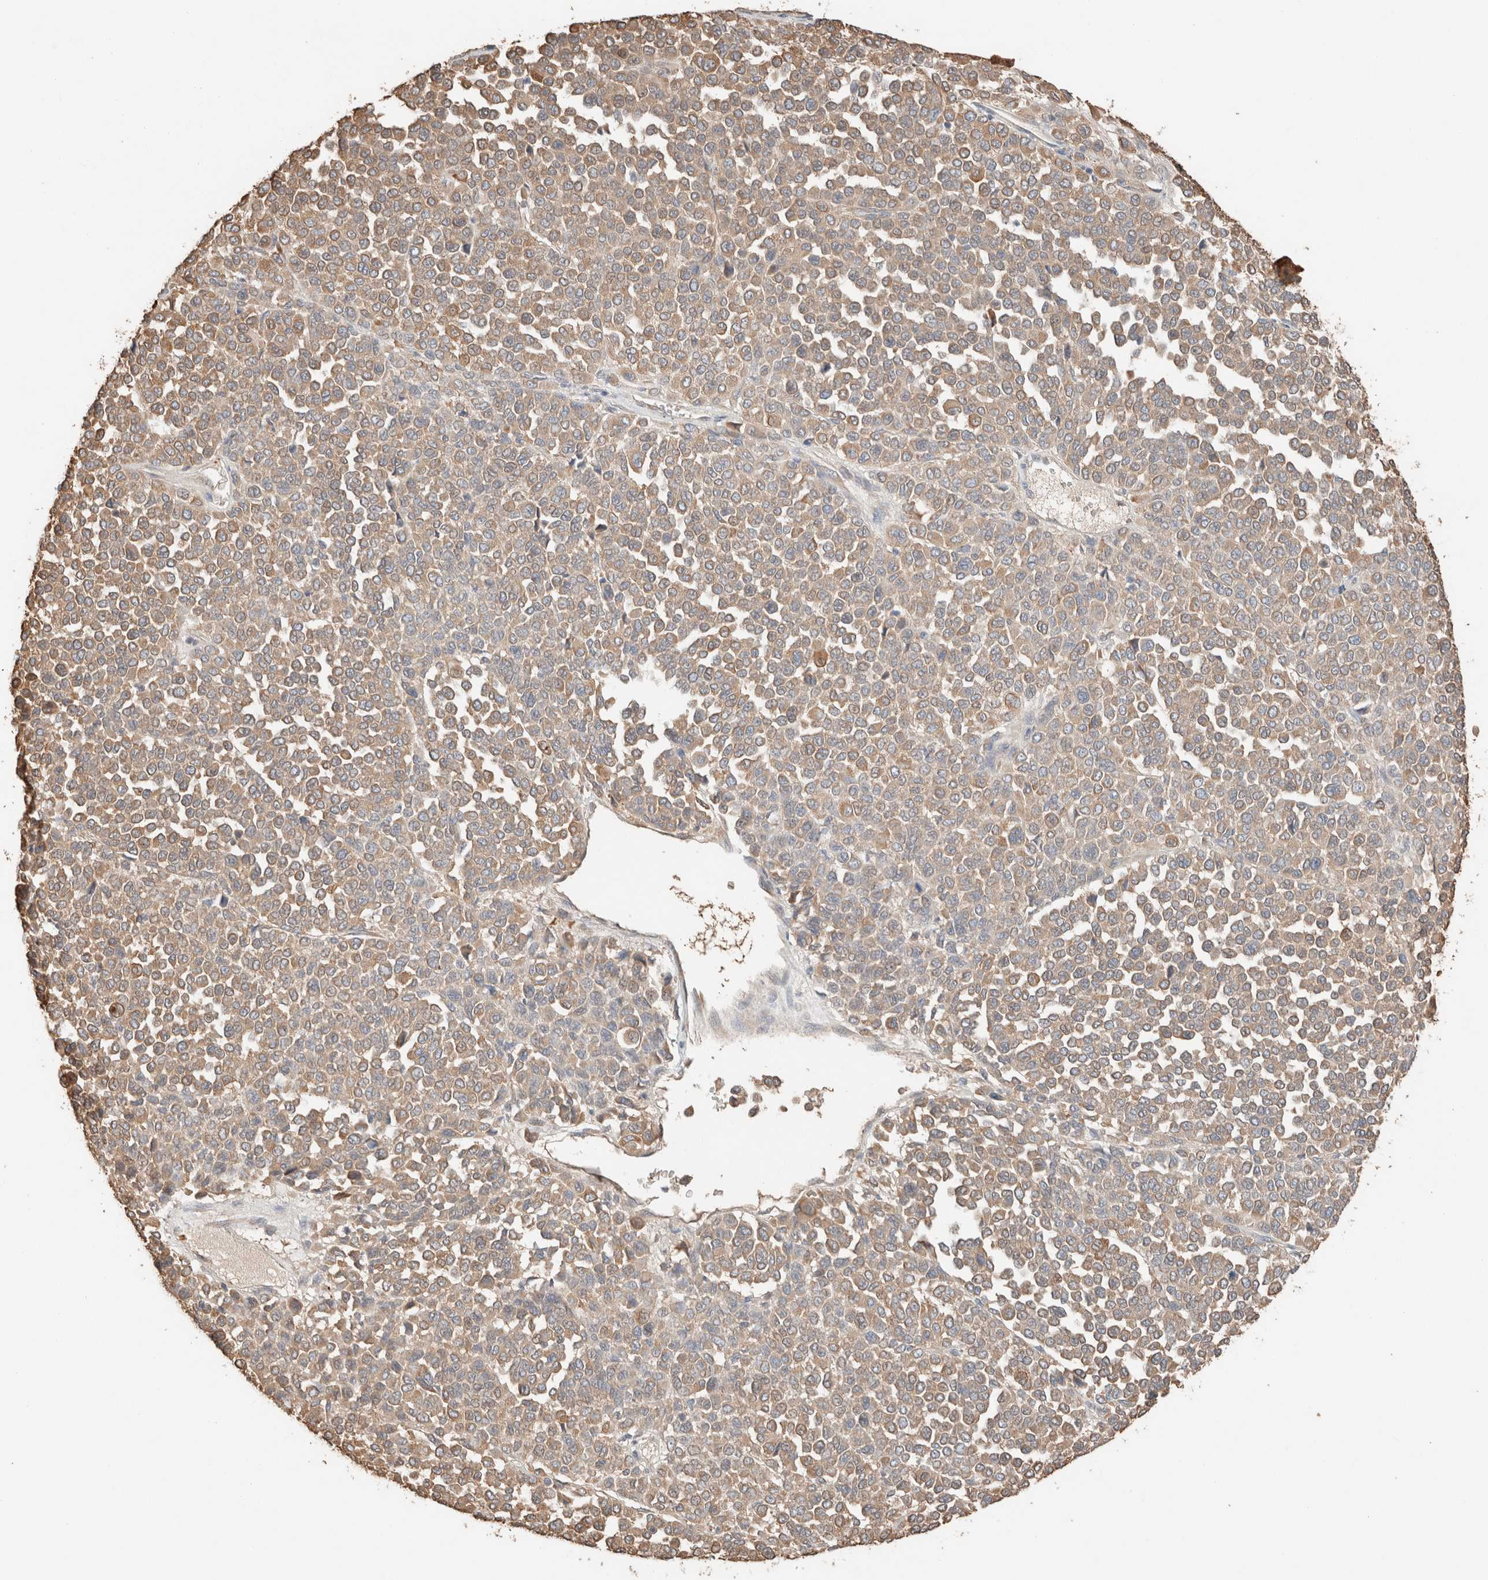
{"staining": {"intensity": "weak", "quantity": ">75%", "location": "cytoplasmic/membranous"}, "tissue": "melanoma", "cell_type": "Tumor cells", "image_type": "cancer", "snomed": [{"axis": "morphology", "description": "Malignant melanoma, Metastatic site"}, {"axis": "topography", "description": "Pancreas"}], "caption": "Melanoma stained with immunohistochemistry demonstrates weak cytoplasmic/membranous staining in approximately >75% of tumor cells.", "gene": "TUBD1", "patient": {"sex": "female", "age": 30}}